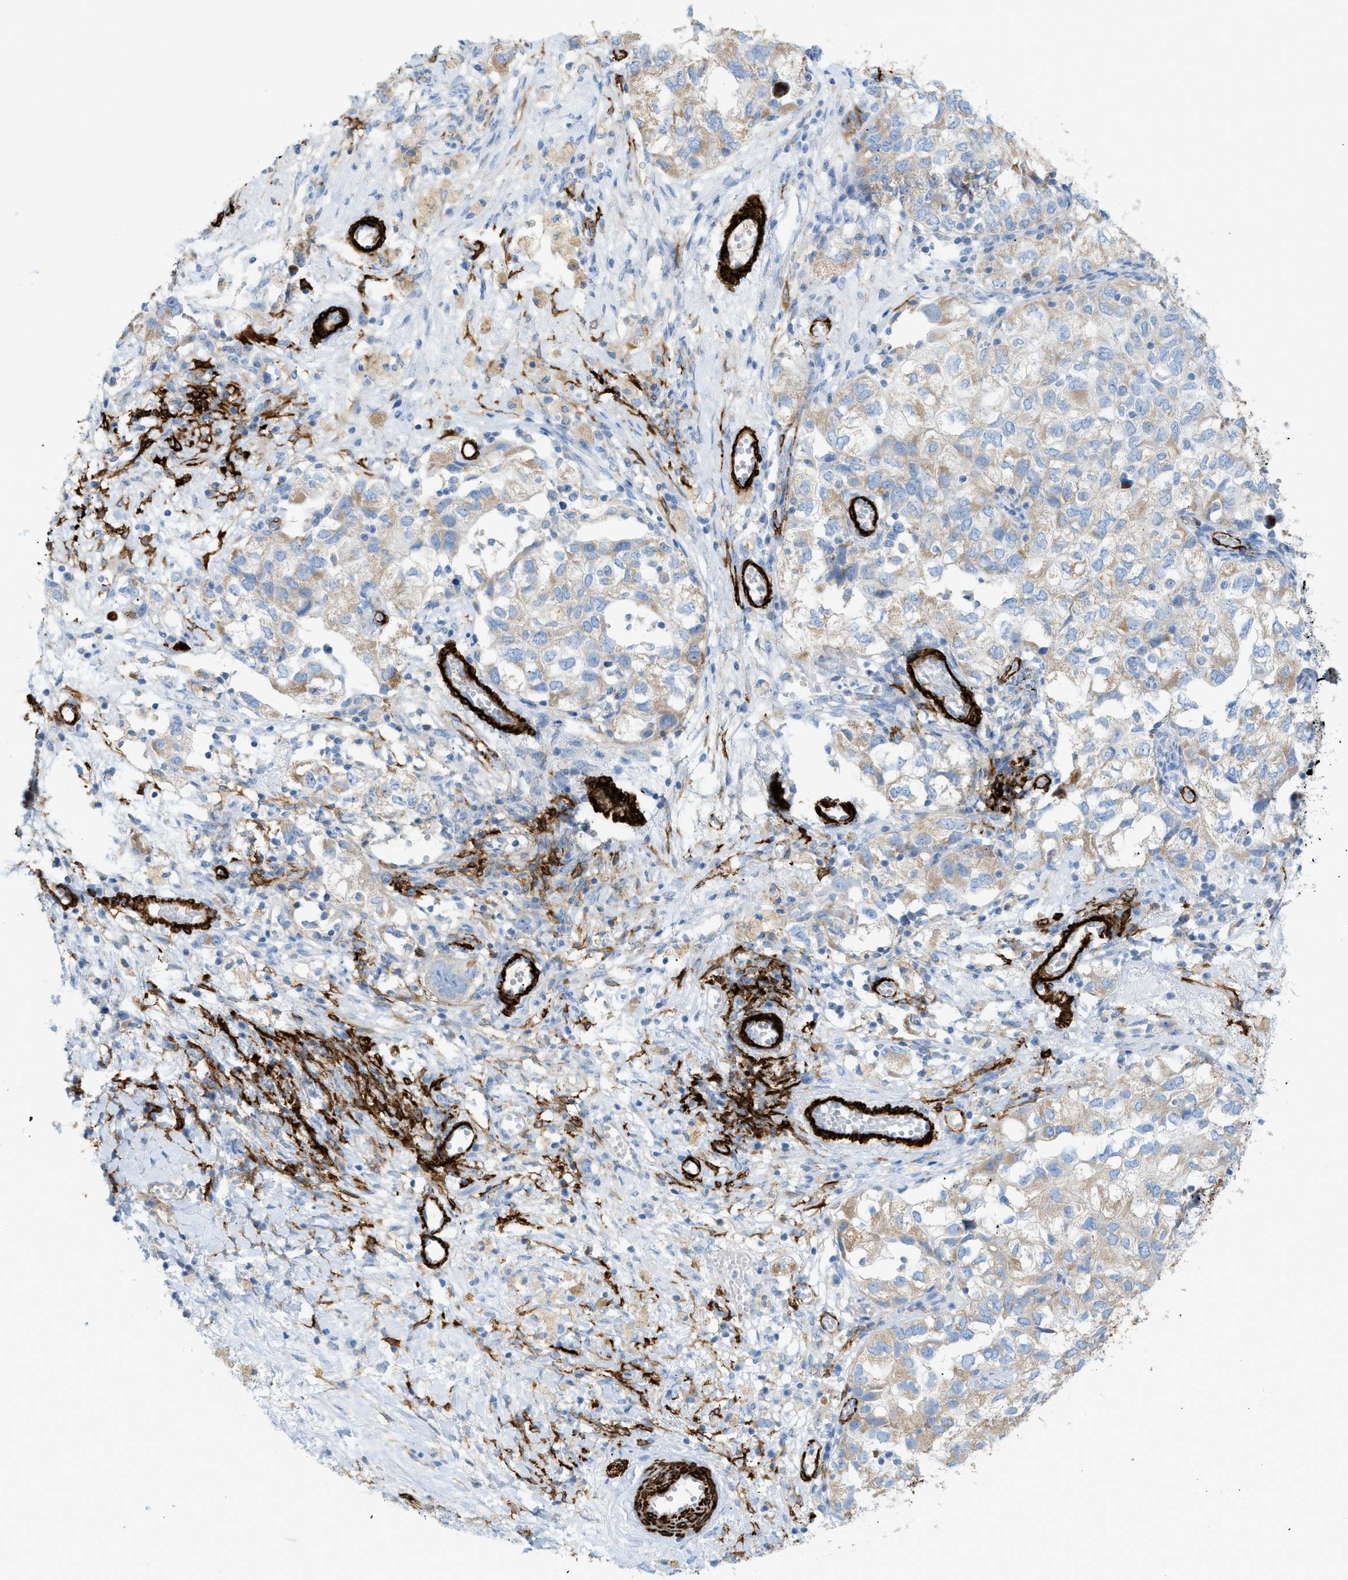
{"staining": {"intensity": "weak", "quantity": ">75%", "location": "cytoplasmic/membranous"}, "tissue": "ovarian cancer", "cell_type": "Tumor cells", "image_type": "cancer", "snomed": [{"axis": "morphology", "description": "Carcinoma, NOS"}, {"axis": "morphology", "description": "Cystadenocarcinoma, serous, NOS"}, {"axis": "topography", "description": "Ovary"}], "caption": "Immunohistochemical staining of ovarian cancer exhibits low levels of weak cytoplasmic/membranous positivity in approximately >75% of tumor cells. (Brightfield microscopy of DAB IHC at high magnification).", "gene": "MYH11", "patient": {"sex": "female", "age": 69}}